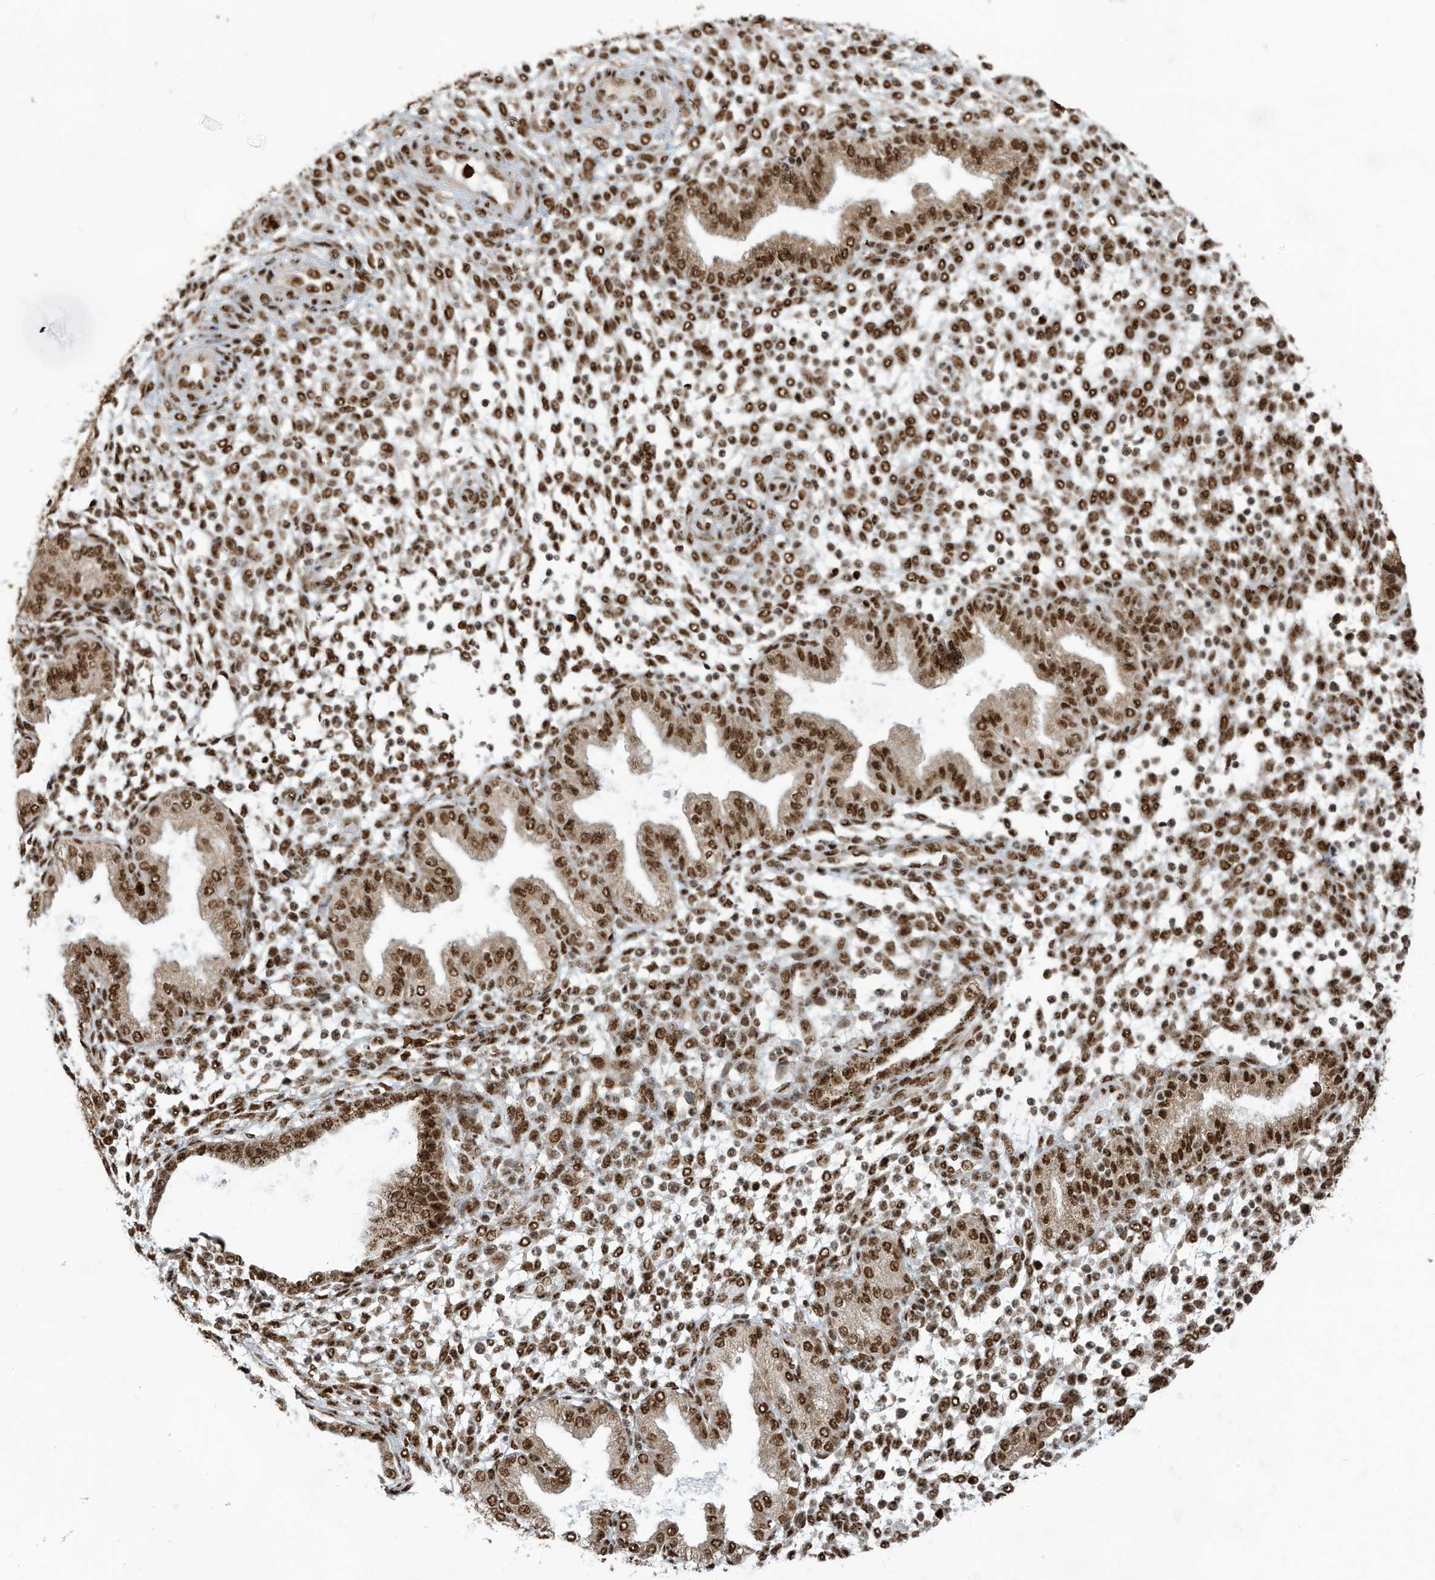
{"staining": {"intensity": "strong", "quantity": ">75%", "location": "nuclear"}, "tissue": "endometrium", "cell_type": "Cells in endometrial stroma", "image_type": "normal", "snomed": [{"axis": "morphology", "description": "Normal tissue, NOS"}, {"axis": "topography", "description": "Endometrium"}], "caption": "Immunohistochemical staining of normal human endometrium demonstrates high levels of strong nuclear expression in approximately >75% of cells in endometrial stroma. (Brightfield microscopy of DAB IHC at high magnification).", "gene": "LBH", "patient": {"sex": "female", "age": 53}}